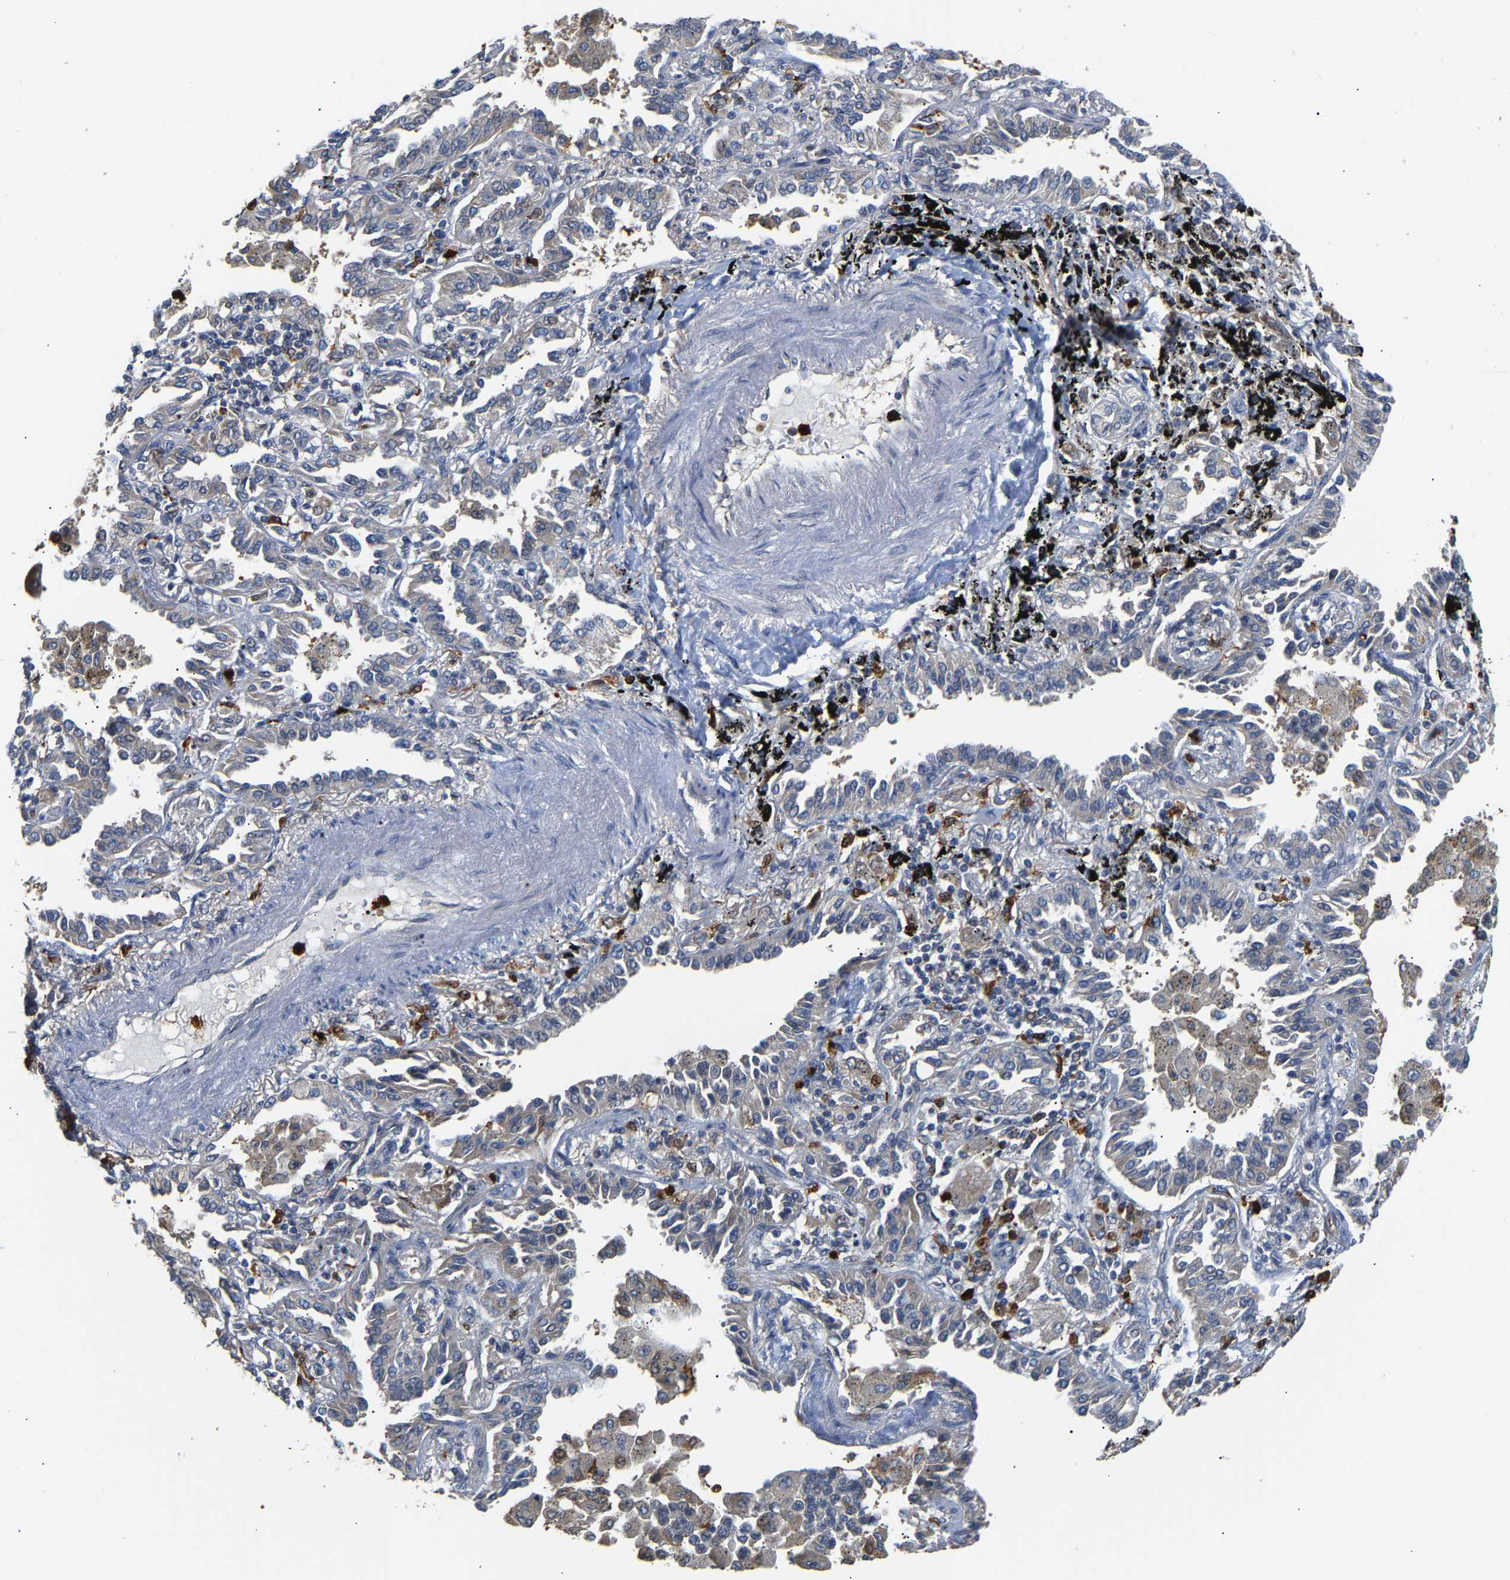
{"staining": {"intensity": "weak", "quantity": "25%-75%", "location": "cytoplasmic/membranous"}, "tissue": "lung cancer", "cell_type": "Tumor cells", "image_type": "cancer", "snomed": [{"axis": "morphology", "description": "Normal tissue, NOS"}, {"axis": "morphology", "description": "Adenocarcinoma, NOS"}, {"axis": "topography", "description": "Lung"}], "caption": "Immunohistochemistry (IHC) image of lung cancer stained for a protein (brown), which reveals low levels of weak cytoplasmic/membranous positivity in approximately 25%-75% of tumor cells.", "gene": "TDRD7", "patient": {"sex": "male", "age": 59}}